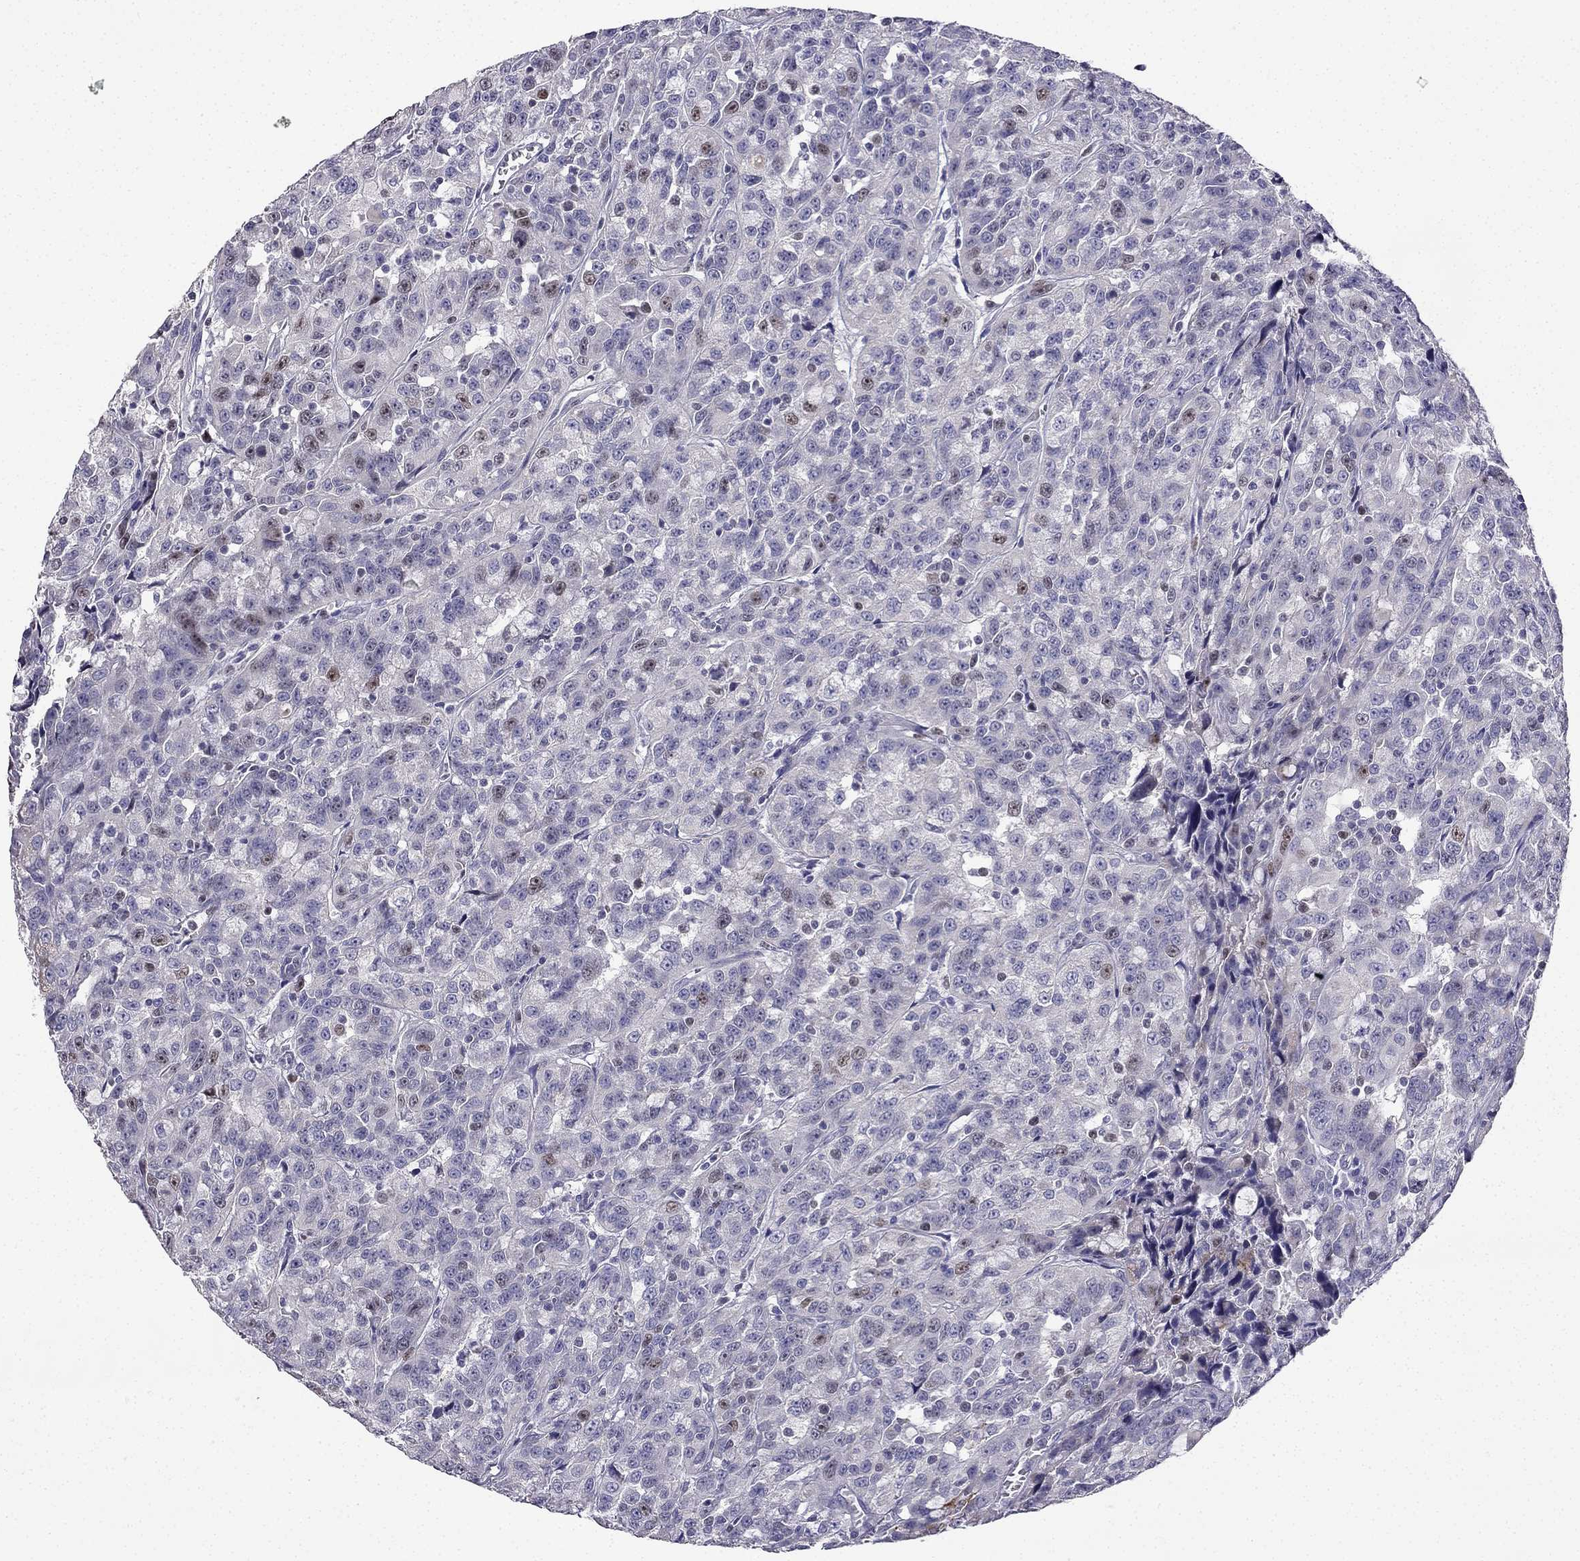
{"staining": {"intensity": "moderate", "quantity": "<25%", "location": "nuclear"}, "tissue": "urothelial cancer", "cell_type": "Tumor cells", "image_type": "cancer", "snomed": [{"axis": "morphology", "description": "Urothelial carcinoma, NOS"}, {"axis": "morphology", "description": "Urothelial carcinoma, High grade"}, {"axis": "topography", "description": "Urinary bladder"}], "caption": "Tumor cells display low levels of moderate nuclear positivity in about <25% of cells in urothelial carcinoma (high-grade). The protein is shown in brown color, while the nuclei are stained blue.", "gene": "UHRF1", "patient": {"sex": "female", "age": 73}}